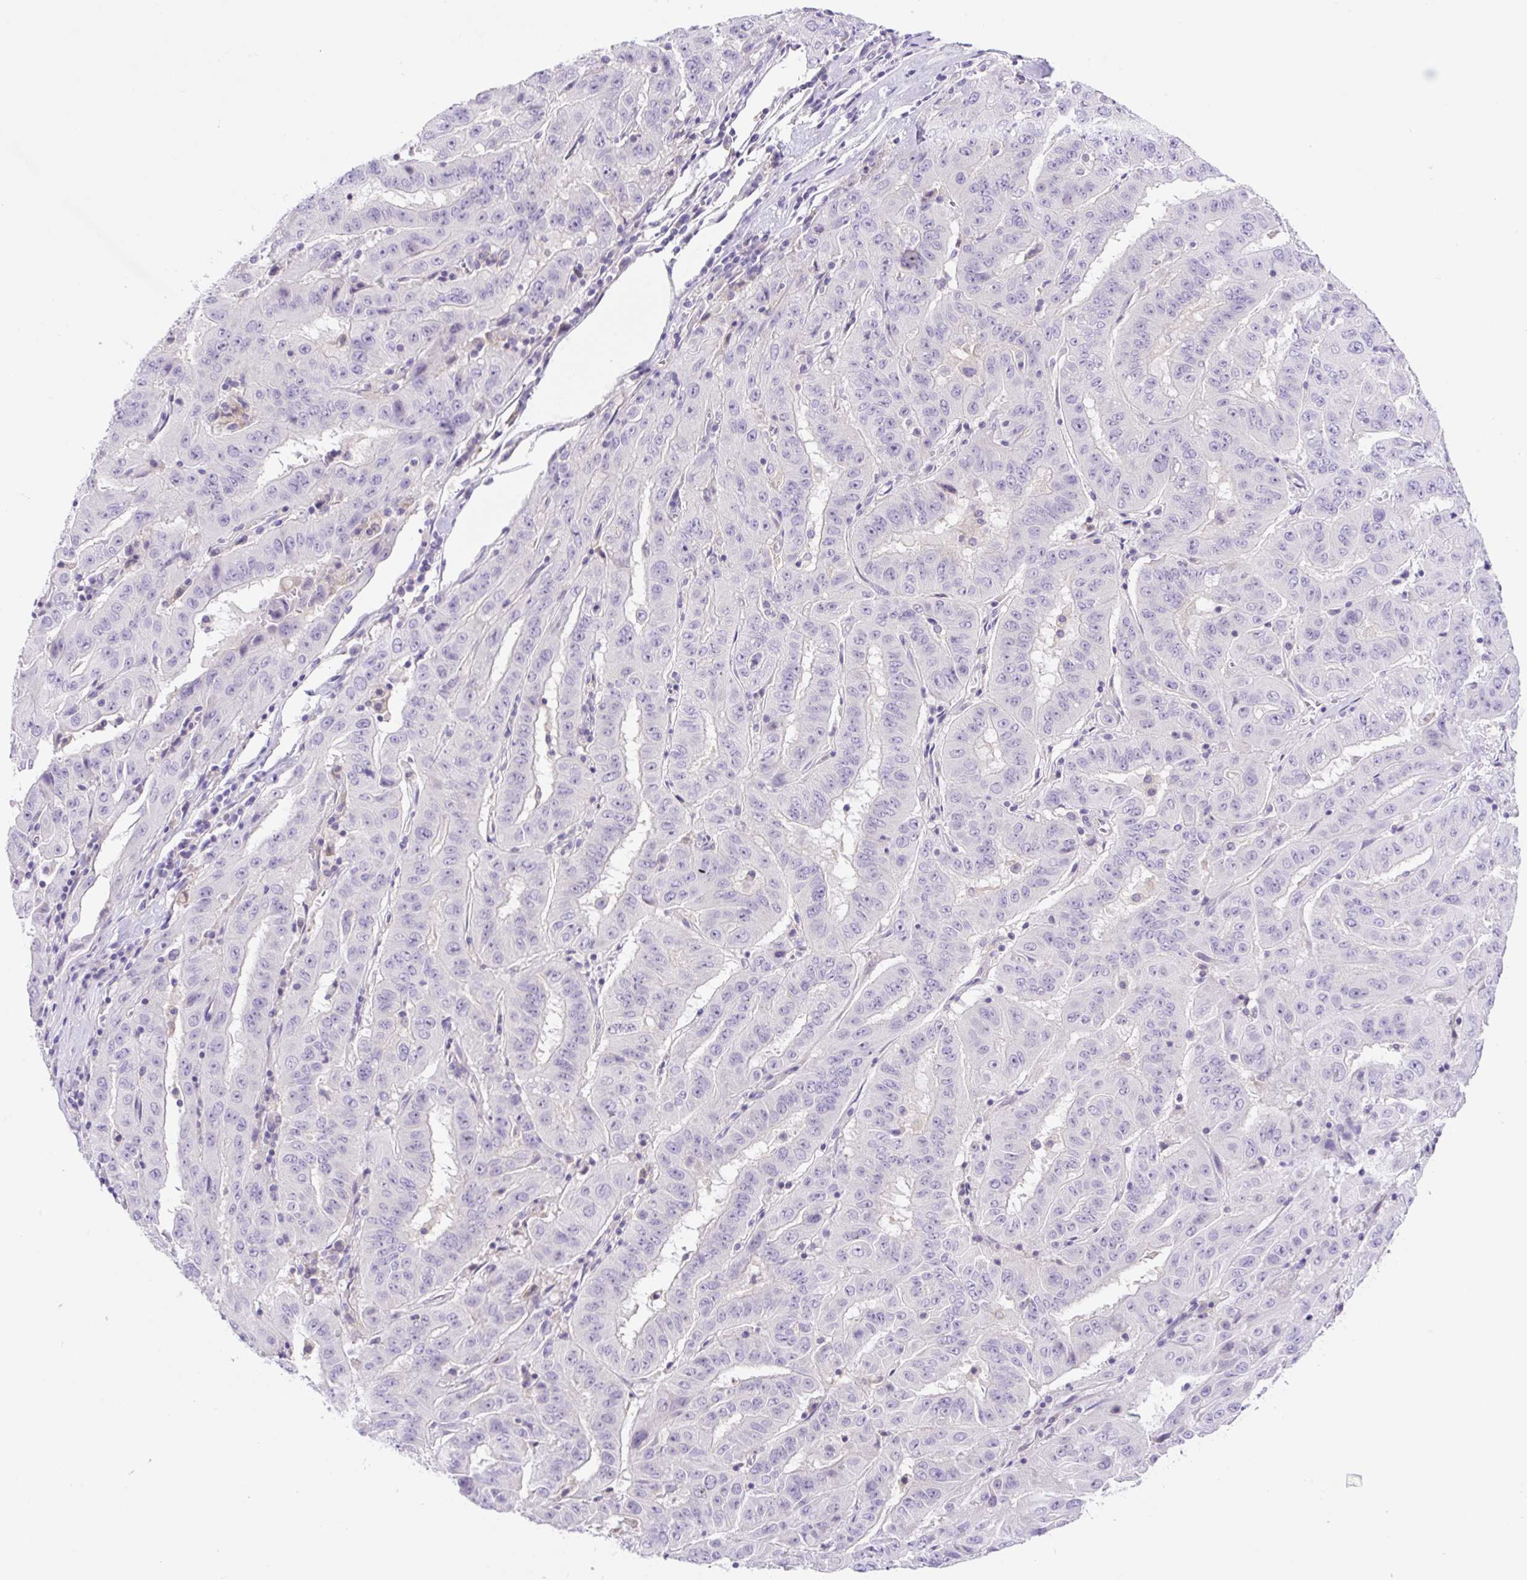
{"staining": {"intensity": "negative", "quantity": "none", "location": "none"}, "tissue": "pancreatic cancer", "cell_type": "Tumor cells", "image_type": "cancer", "snomed": [{"axis": "morphology", "description": "Adenocarcinoma, NOS"}, {"axis": "topography", "description": "Pancreas"}], "caption": "Tumor cells are negative for brown protein staining in adenocarcinoma (pancreatic).", "gene": "CAMK2B", "patient": {"sex": "male", "age": 63}}